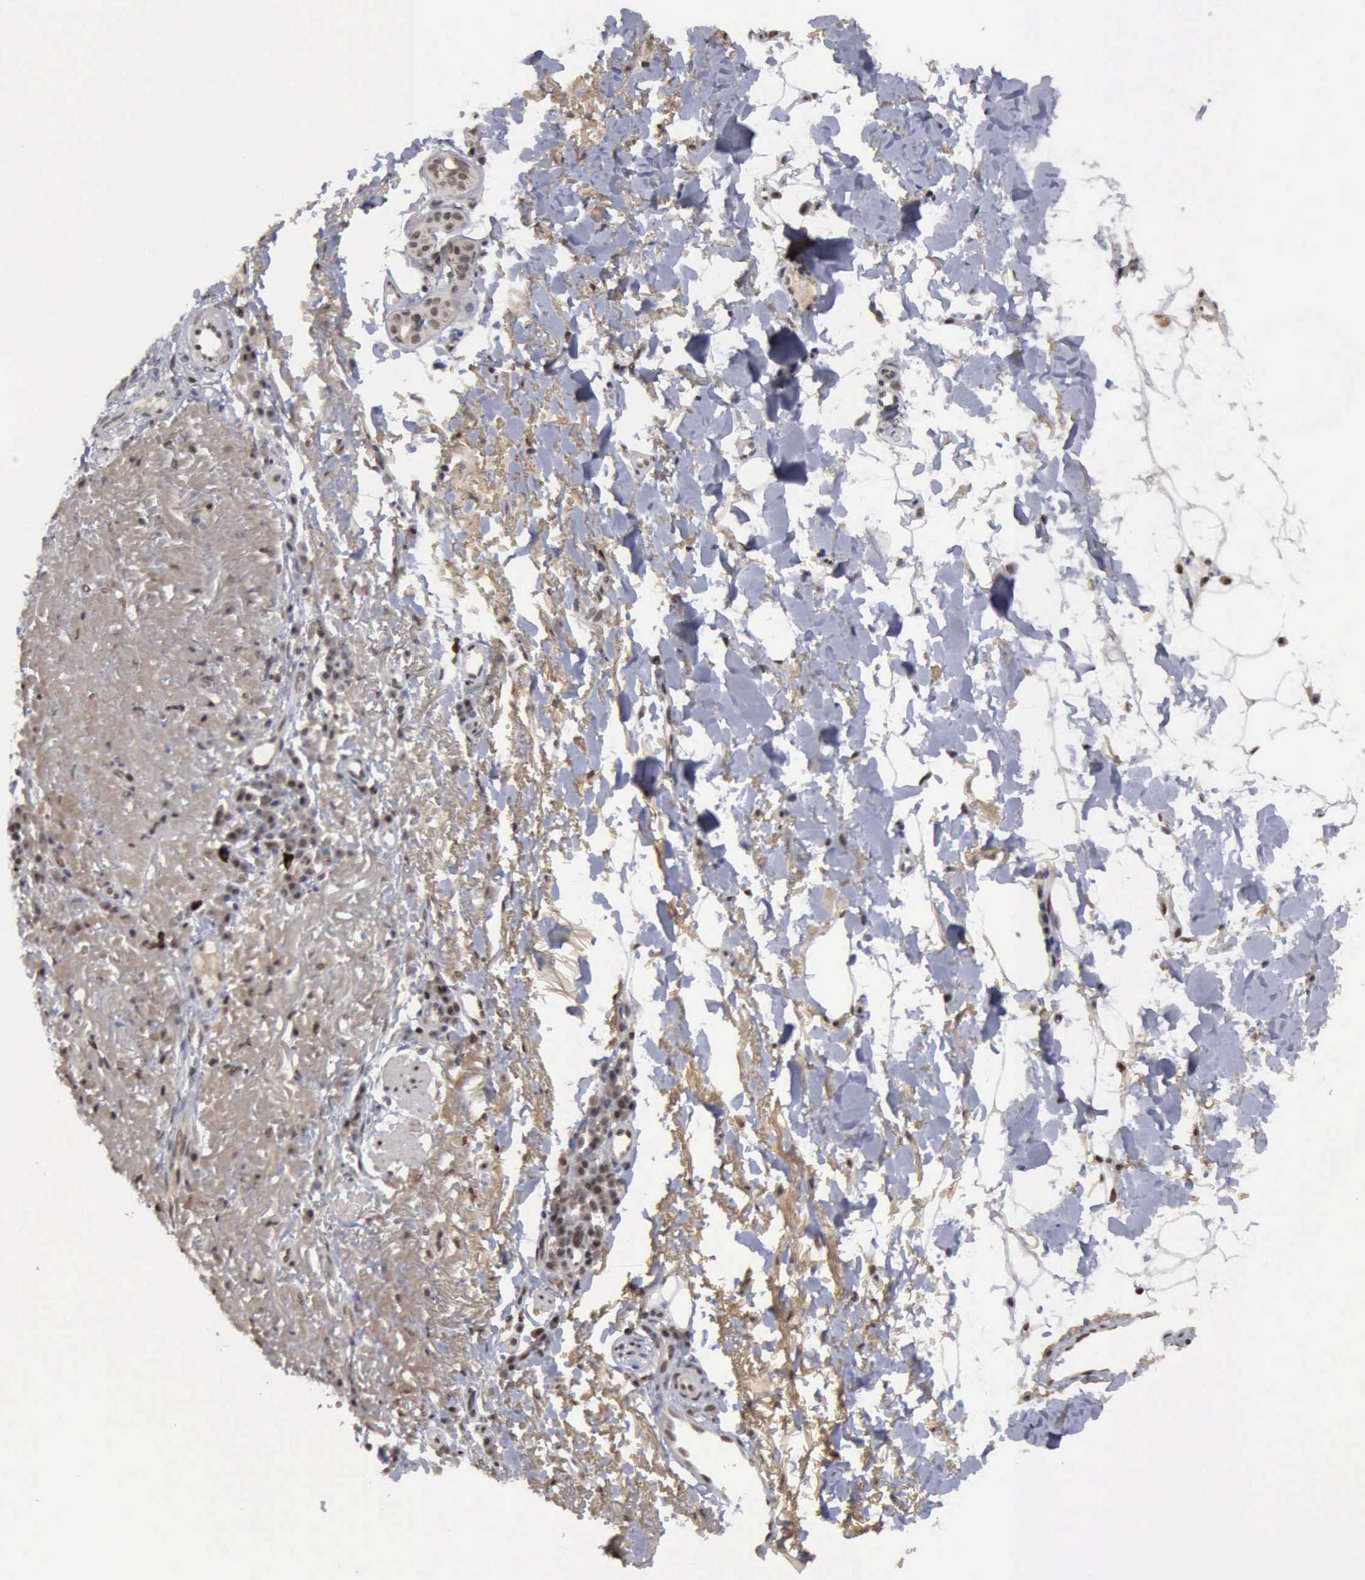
{"staining": {"intensity": "weak", "quantity": "25%-75%", "location": "nuclear"}, "tissue": "skin cancer", "cell_type": "Tumor cells", "image_type": "cancer", "snomed": [{"axis": "morphology", "description": "Basal cell carcinoma"}, {"axis": "topography", "description": "Skin"}], "caption": "Skin cancer tissue shows weak nuclear positivity in approximately 25%-75% of tumor cells The protein is stained brown, and the nuclei are stained in blue (DAB (3,3'-diaminobenzidine) IHC with brightfield microscopy, high magnification).", "gene": "CDKN2A", "patient": {"sex": "female", "age": 89}}